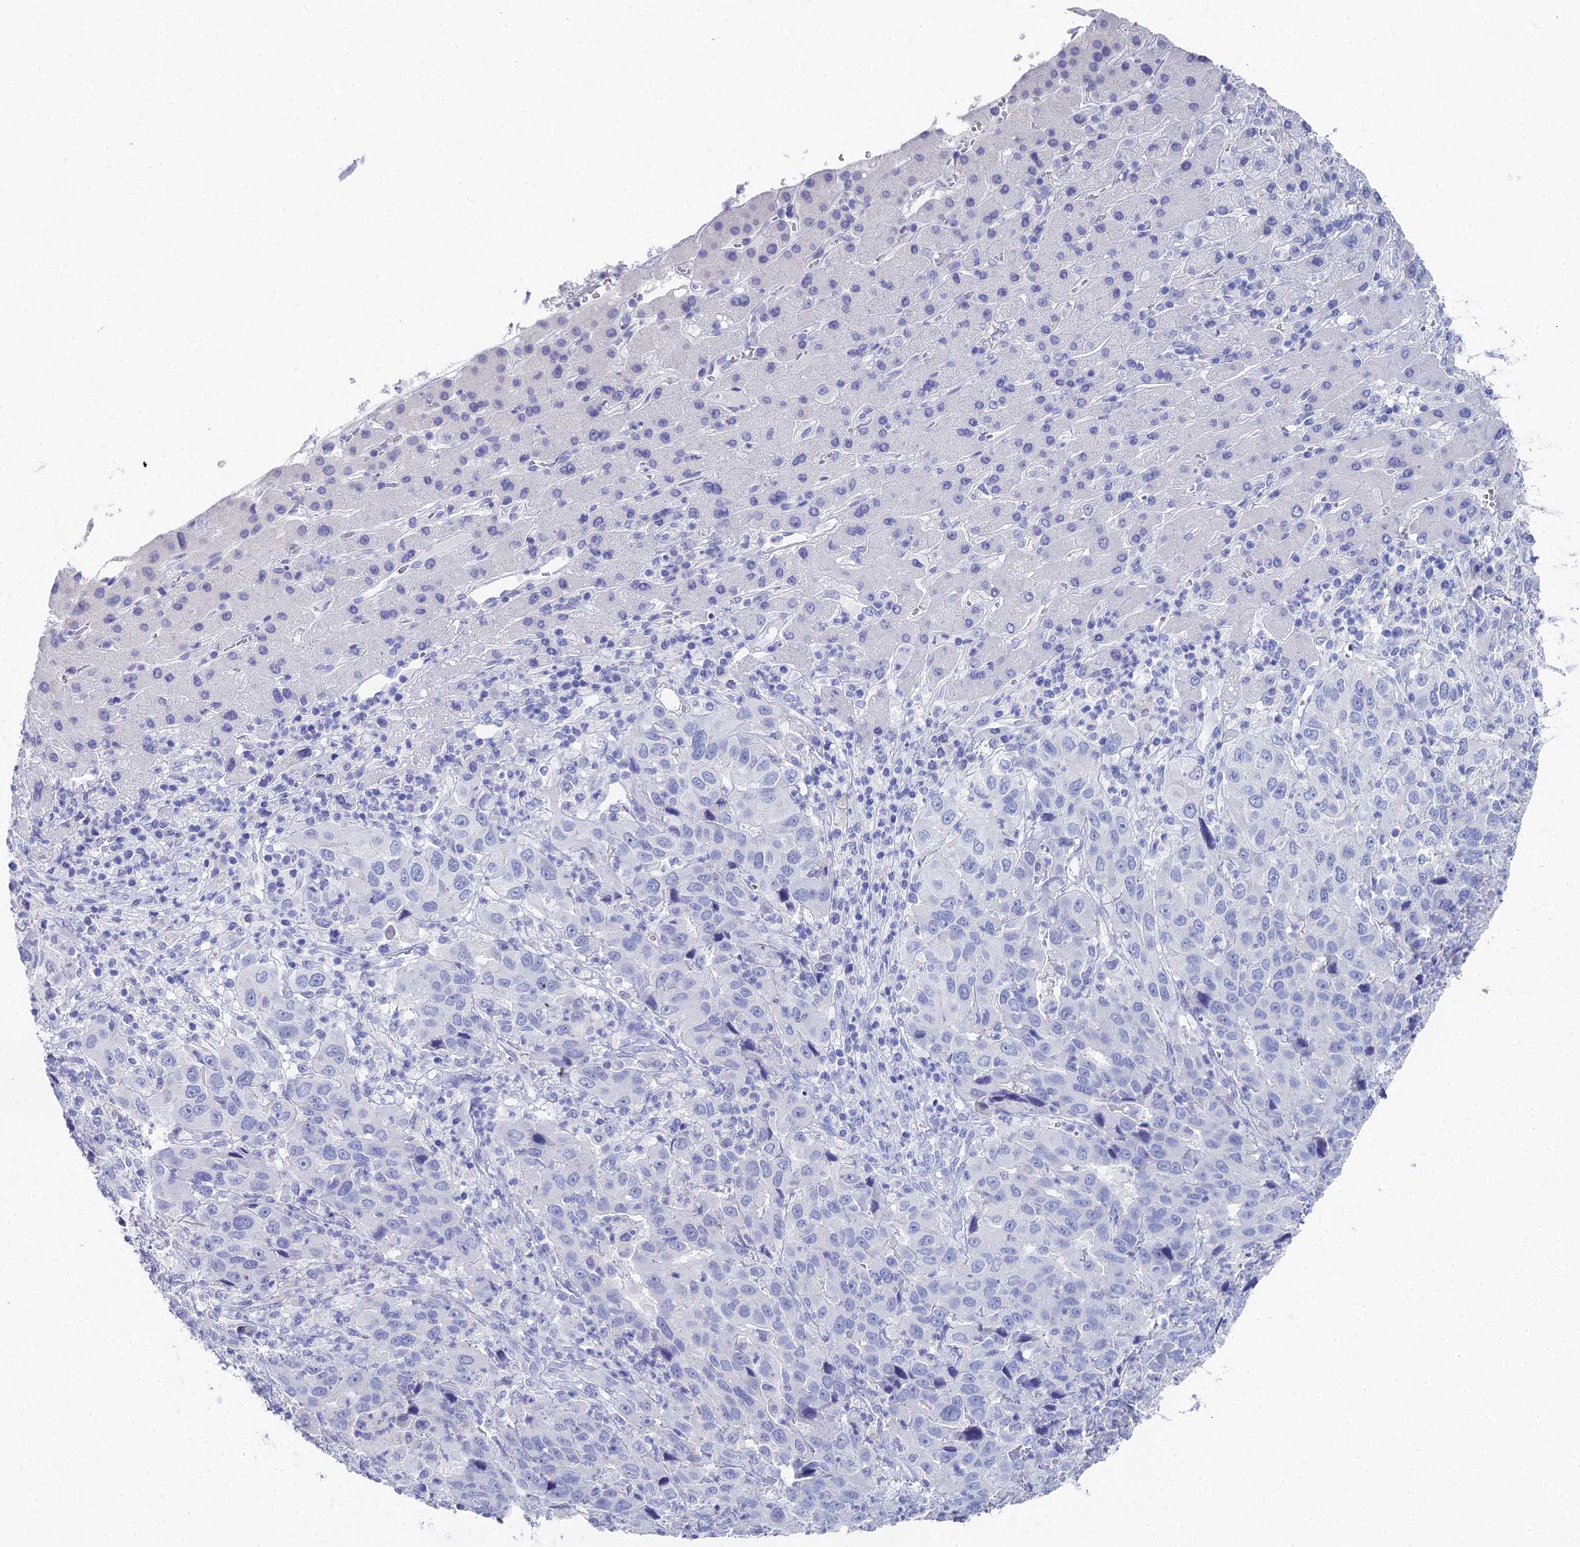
{"staining": {"intensity": "negative", "quantity": "none", "location": "none"}, "tissue": "liver cancer", "cell_type": "Tumor cells", "image_type": "cancer", "snomed": [{"axis": "morphology", "description": "Carcinoma, Hepatocellular, NOS"}, {"axis": "topography", "description": "Liver"}], "caption": "Human liver cancer stained for a protein using immunohistochemistry (IHC) displays no positivity in tumor cells.", "gene": "ALPP", "patient": {"sex": "male", "age": 63}}